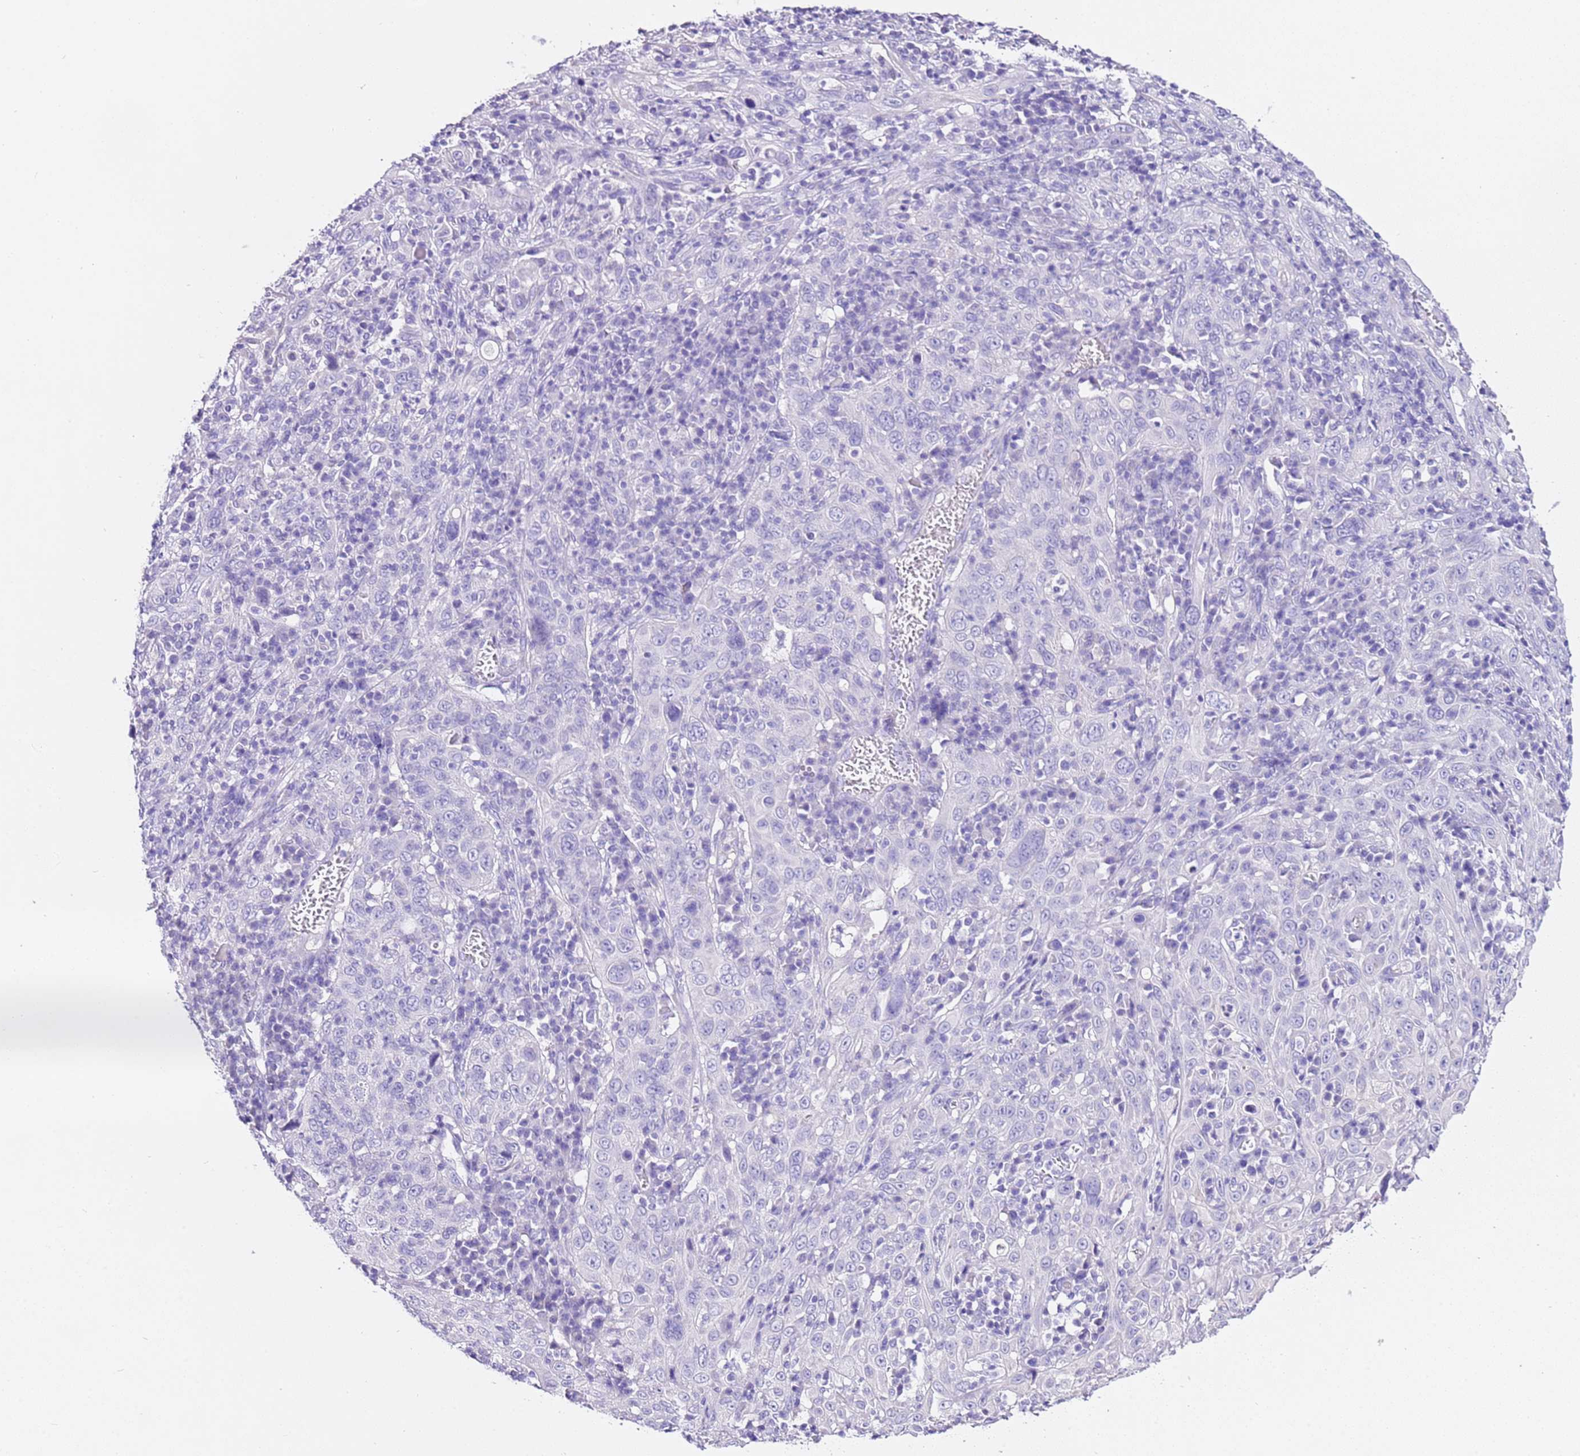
{"staining": {"intensity": "negative", "quantity": "none", "location": "none"}, "tissue": "cervical cancer", "cell_type": "Tumor cells", "image_type": "cancer", "snomed": [{"axis": "morphology", "description": "Squamous cell carcinoma, NOS"}, {"axis": "topography", "description": "Cervix"}], "caption": "Immunohistochemistry of cervical cancer shows no expression in tumor cells.", "gene": "CPB1", "patient": {"sex": "female", "age": 46}}